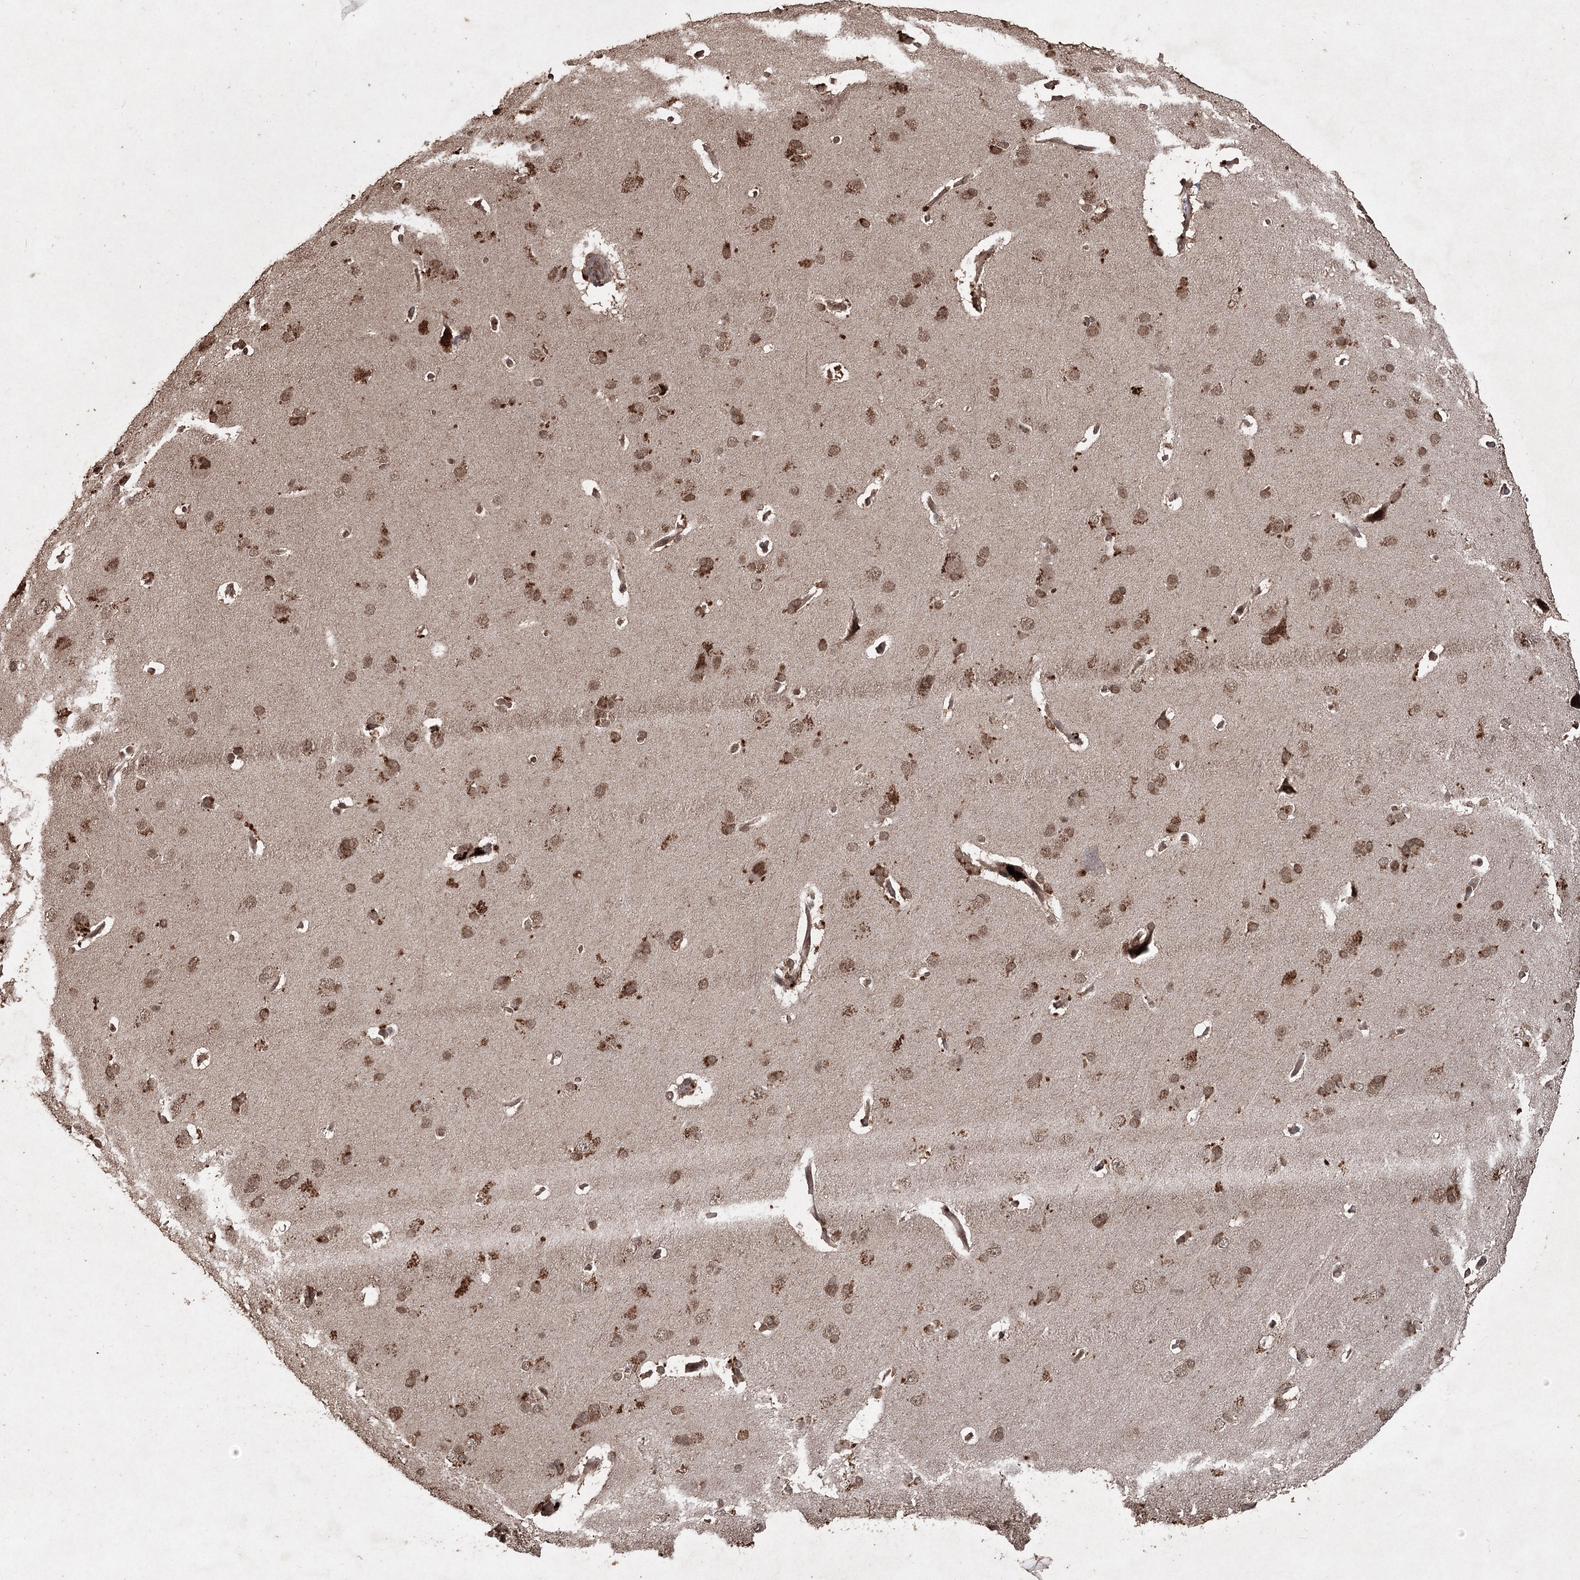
{"staining": {"intensity": "strong", "quantity": ">75%", "location": "nuclear"}, "tissue": "cerebral cortex", "cell_type": "Endothelial cells", "image_type": "normal", "snomed": [{"axis": "morphology", "description": "Normal tissue, NOS"}, {"axis": "topography", "description": "Cerebral cortex"}], "caption": "IHC of unremarkable cerebral cortex shows high levels of strong nuclear staining in approximately >75% of endothelial cells. (DAB IHC with brightfield microscopy, high magnification).", "gene": "FBXO7", "patient": {"sex": "male", "age": 62}}